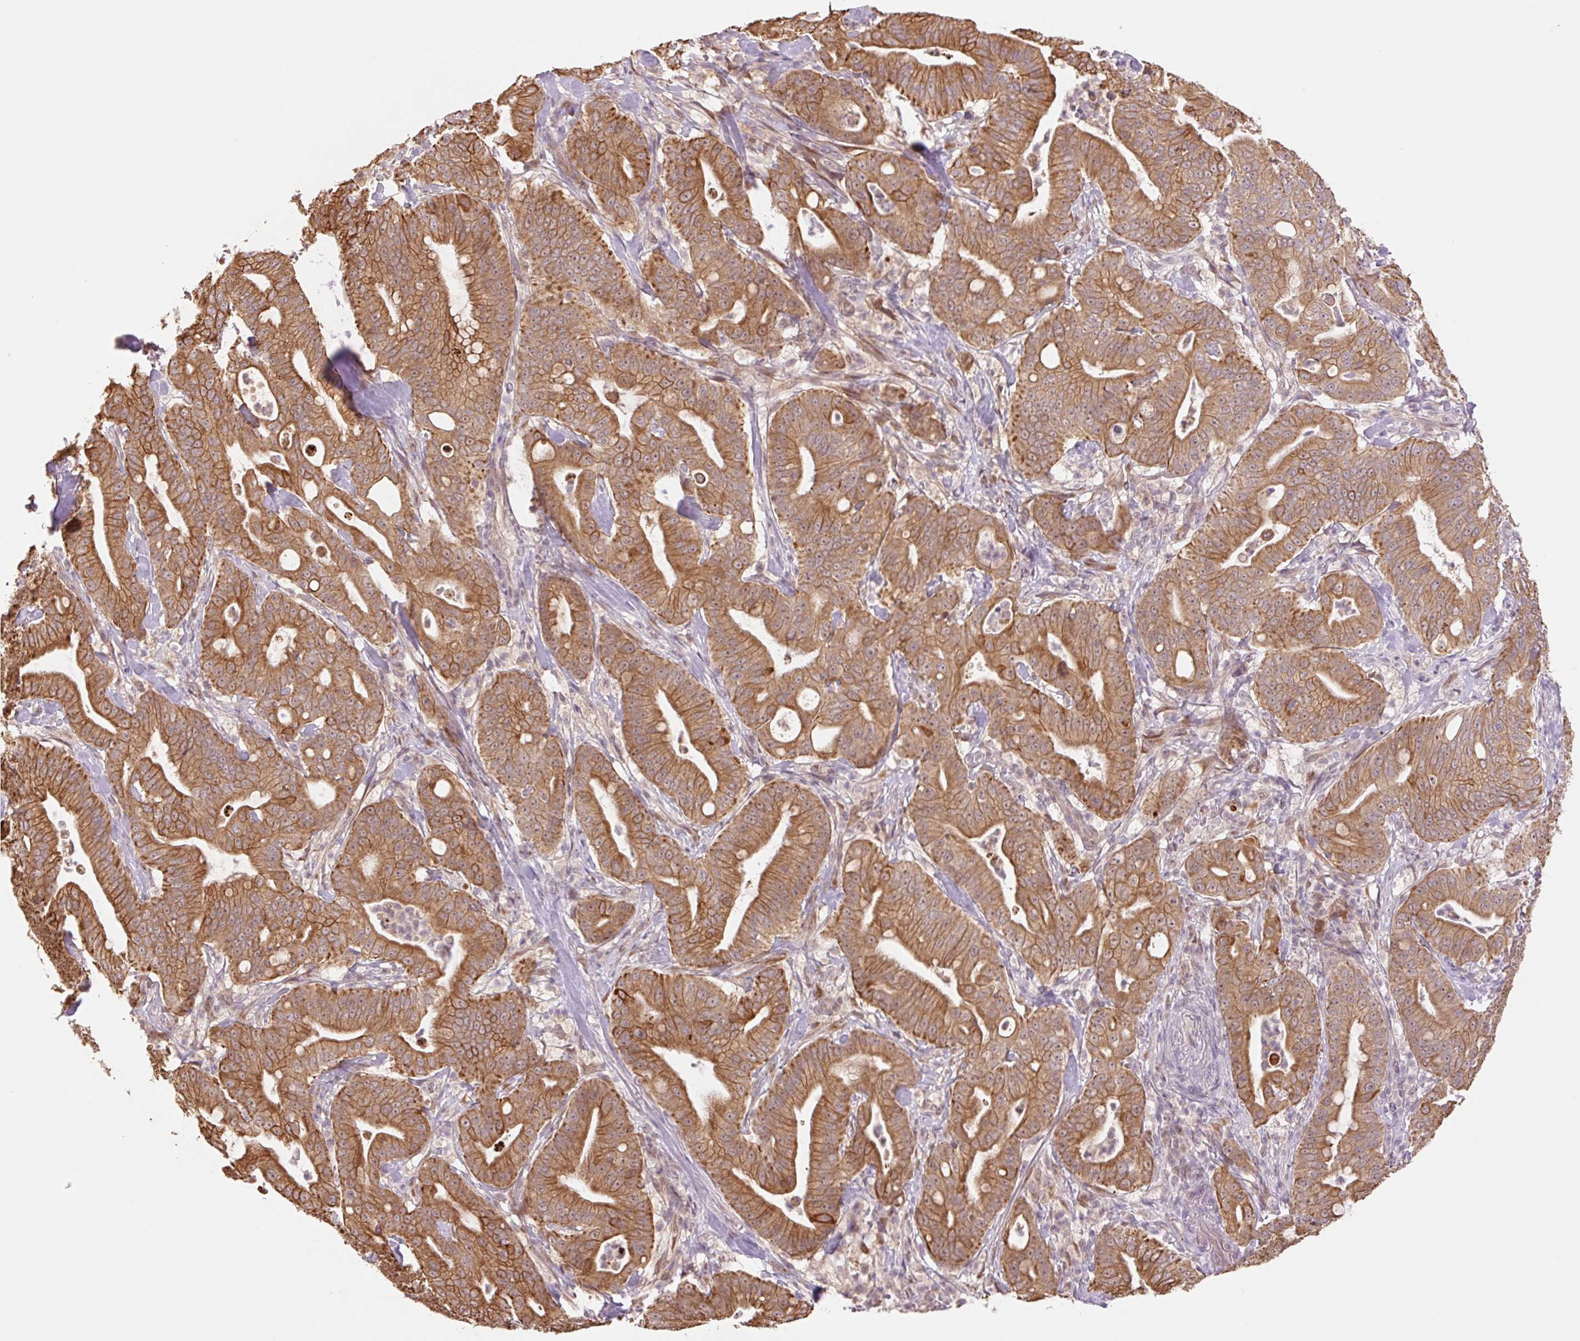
{"staining": {"intensity": "moderate", "quantity": ">75%", "location": "cytoplasmic/membranous"}, "tissue": "pancreatic cancer", "cell_type": "Tumor cells", "image_type": "cancer", "snomed": [{"axis": "morphology", "description": "Adenocarcinoma, NOS"}, {"axis": "topography", "description": "Pancreas"}], "caption": "The photomicrograph demonstrates immunohistochemical staining of adenocarcinoma (pancreatic). There is moderate cytoplasmic/membranous positivity is present in about >75% of tumor cells.", "gene": "YJU2B", "patient": {"sex": "male", "age": 71}}